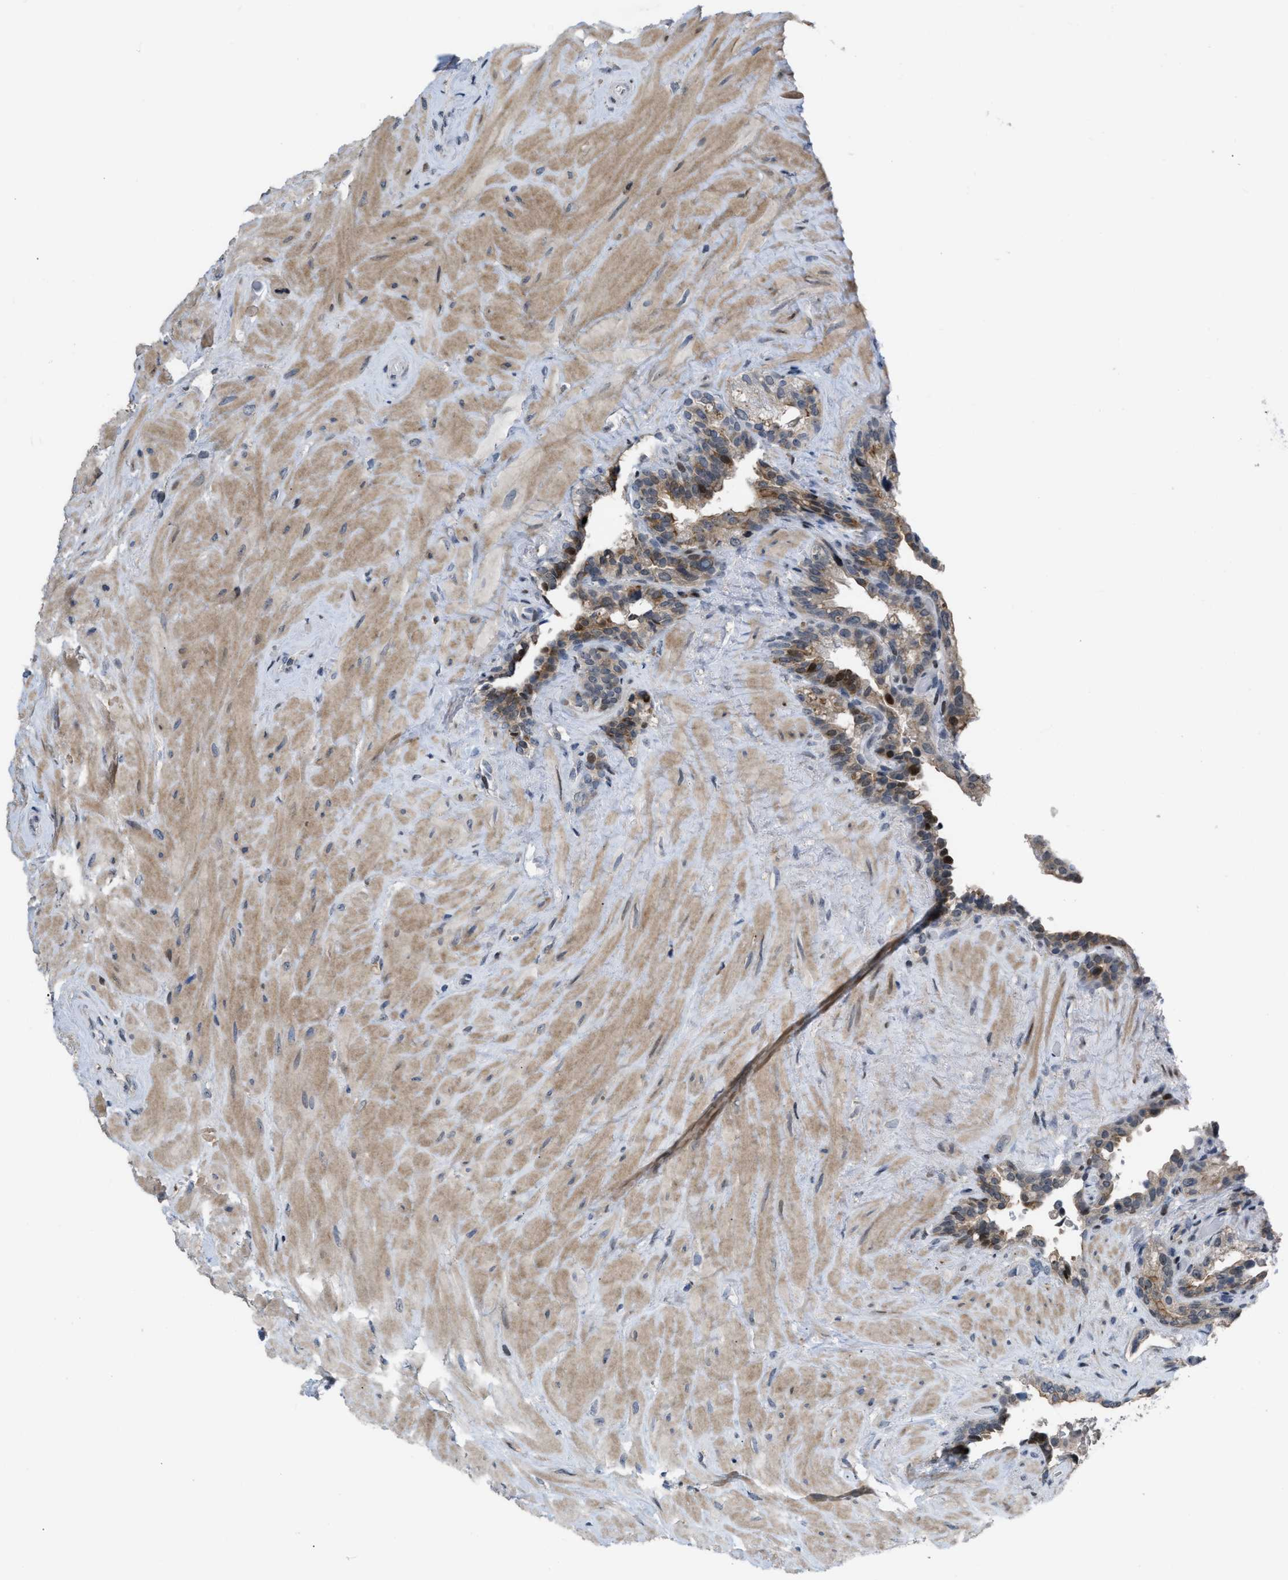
{"staining": {"intensity": "moderate", "quantity": "<25%", "location": "cytoplasmic/membranous,nuclear"}, "tissue": "seminal vesicle", "cell_type": "Glandular cells", "image_type": "normal", "snomed": [{"axis": "morphology", "description": "Normal tissue, NOS"}, {"axis": "topography", "description": "Seminal veicle"}], "caption": "About <25% of glandular cells in normal seminal vesicle show moderate cytoplasmic/membranous,nuclear protein expression as visualized by brown immunohistochemical staining.", "gene": "SETDB1", "patient": {"sex": "male", "age": 68}}